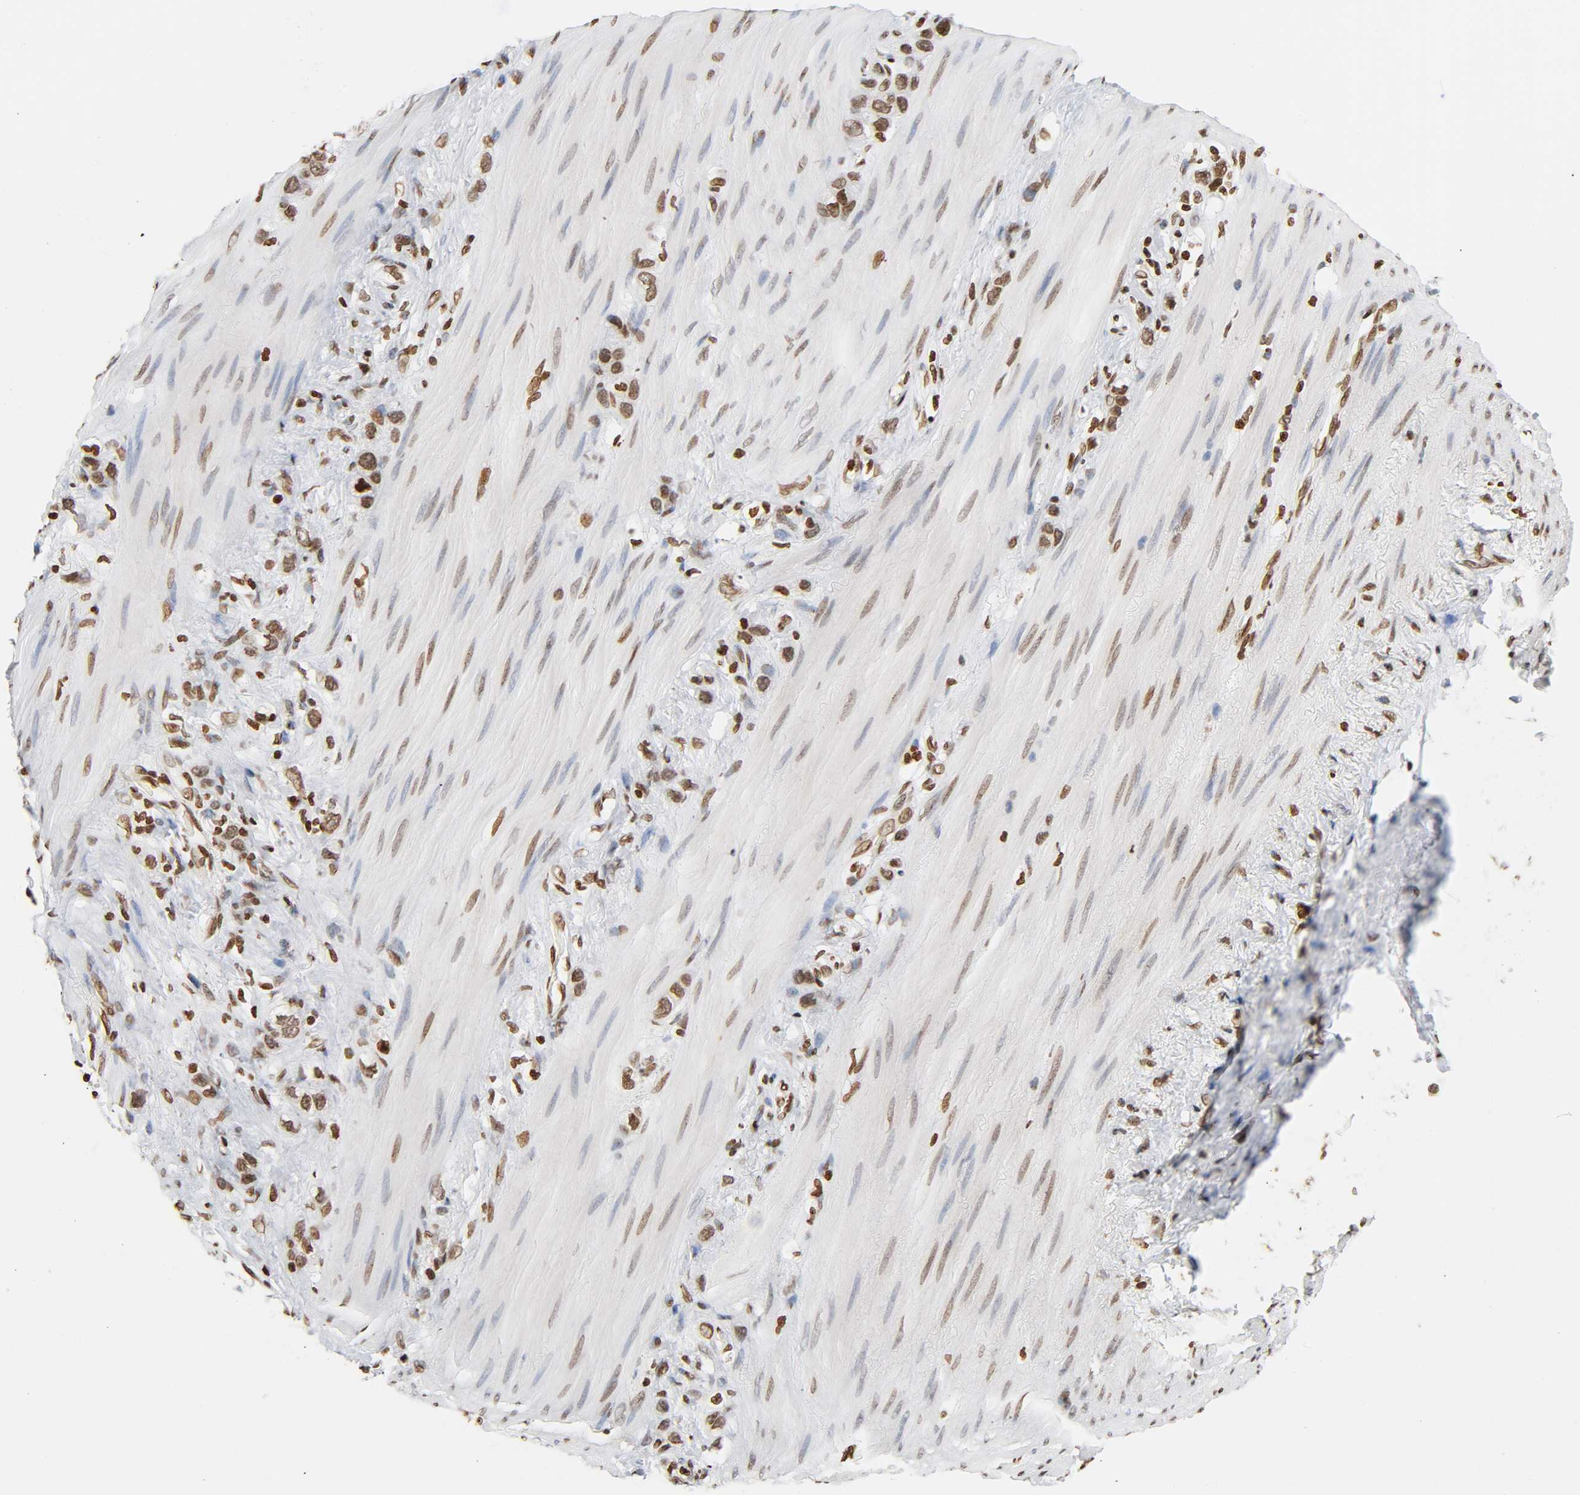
{"staining": {"intensity": "moderate", "quantity": ">75%", "location": "nuclear"}, "tissue": "stomach cancer", "cell_type": "Tumor cells", "image_type": "cancer", "snomed": [{"axis": "morphology", "description": "Normal tissue, NOS"}, {"axis": "morphology", "description": "Adenocarcinoma, NOS"}, {"axis": "morphology", "description": "Adenocarcinoma, High grade"}, {"axis": "topography", "description": "Stomach, upper"}, {"axis": "topography", "description": "Stomach"}], "caption": "DAB (3,3'-diaminobenzidine) immunohistochemical staining of human stomach cancer demonstrates moderate nuclear protein staining in approximately >75% of tumor cells.", "gene": "HOXA6", "patient": {"sex": "female", "age": 65}}